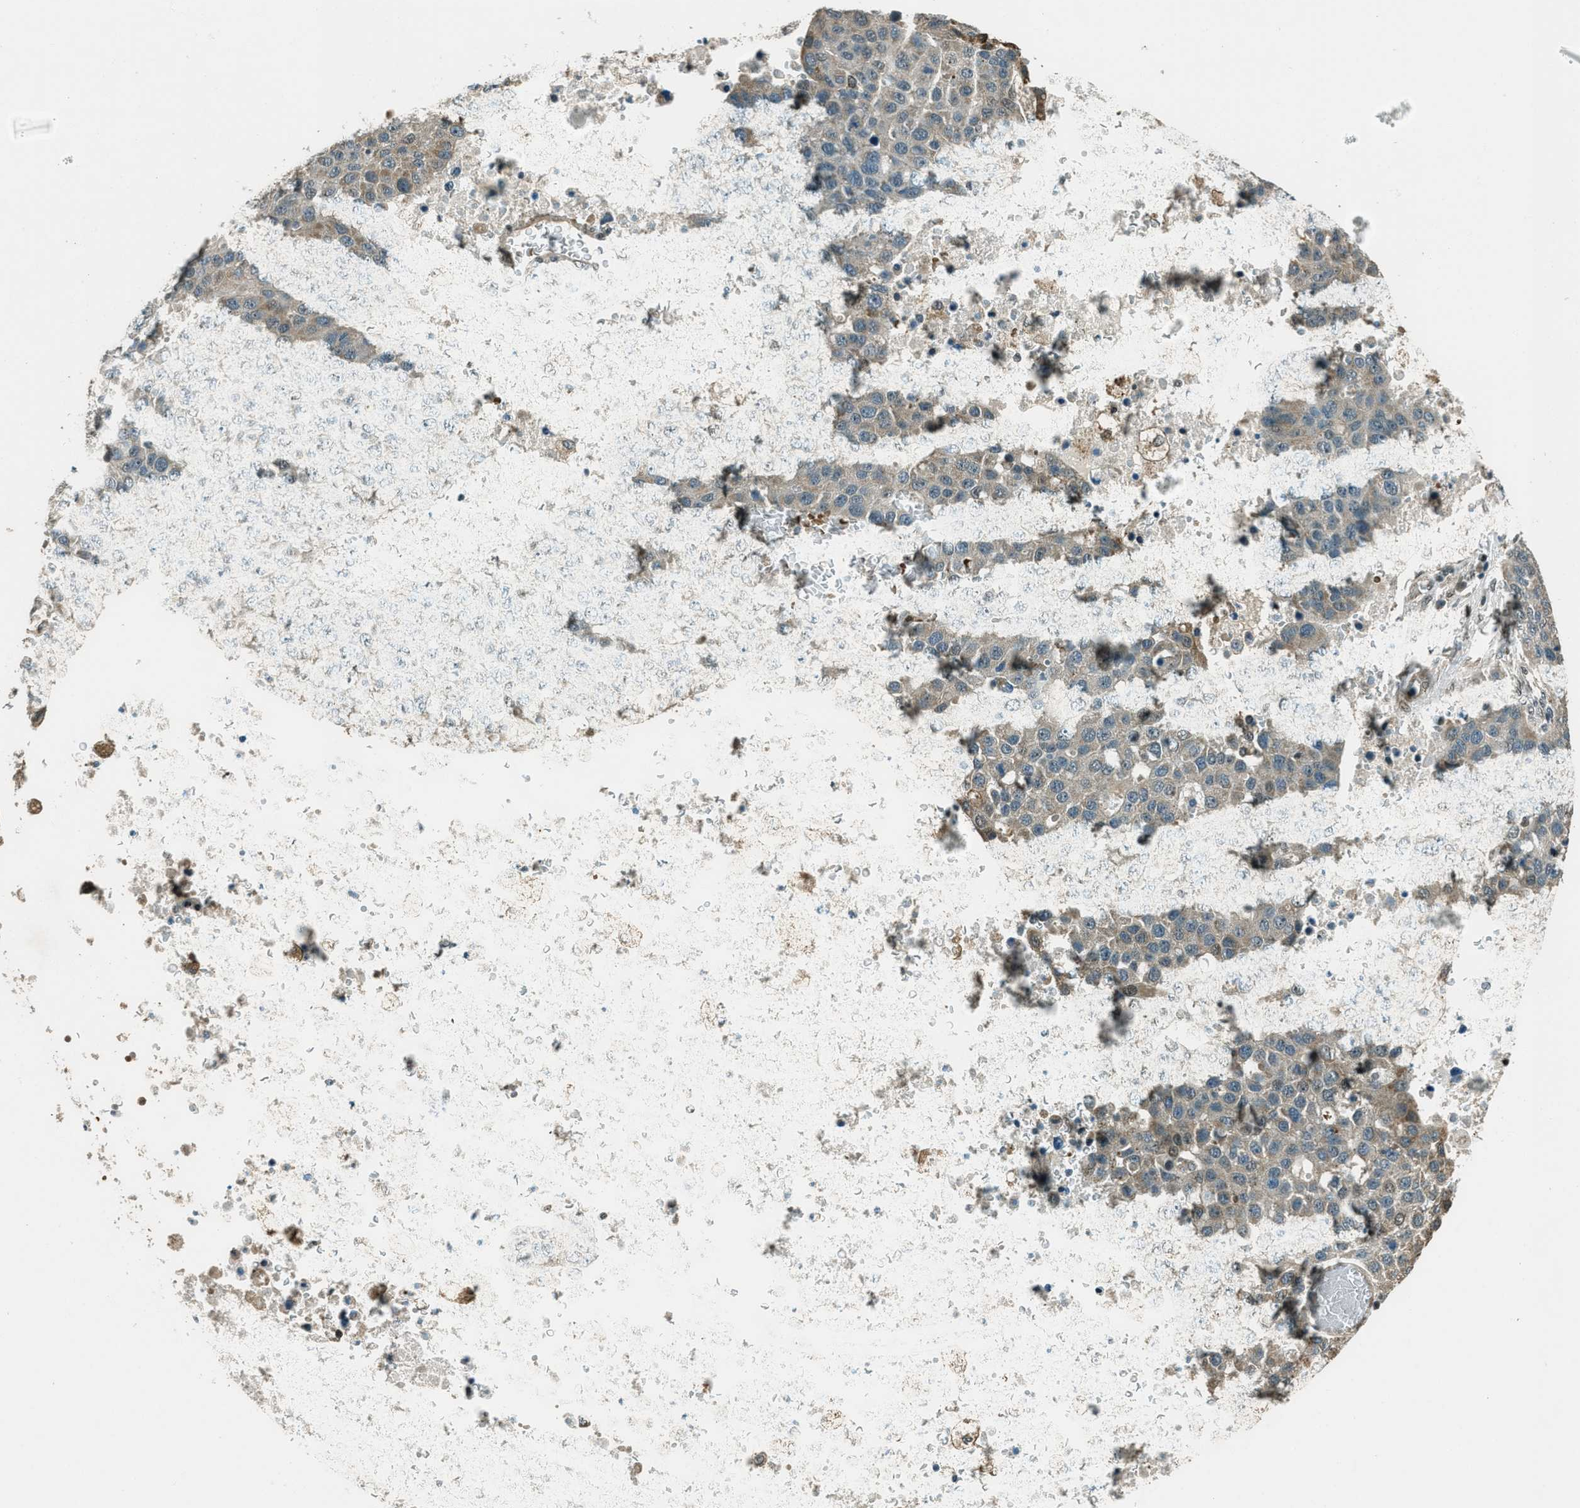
{"staining": {"intensity": "weak", "quantity": "<25%", "location": "cytoplasmic/membranous"}, "tissue": "pancreatic cancer", "cell_type": "Tumor cells", "image_type": "cancer", "snomed": [{"axis": "morphology", "description": "Adenocarcinoma, NOS"}, {"axis": "topography", "description": "Pancreas"}], "caption": "Pancreatic cancer was stained to show a protein in brown. There is no significant staining in tumor cells. (DAB immunohistochemistry visualized using brightfield microscopy, high magnification).", "gene": "TARDBP", "patient": {"sex": "female", "age": 61}}